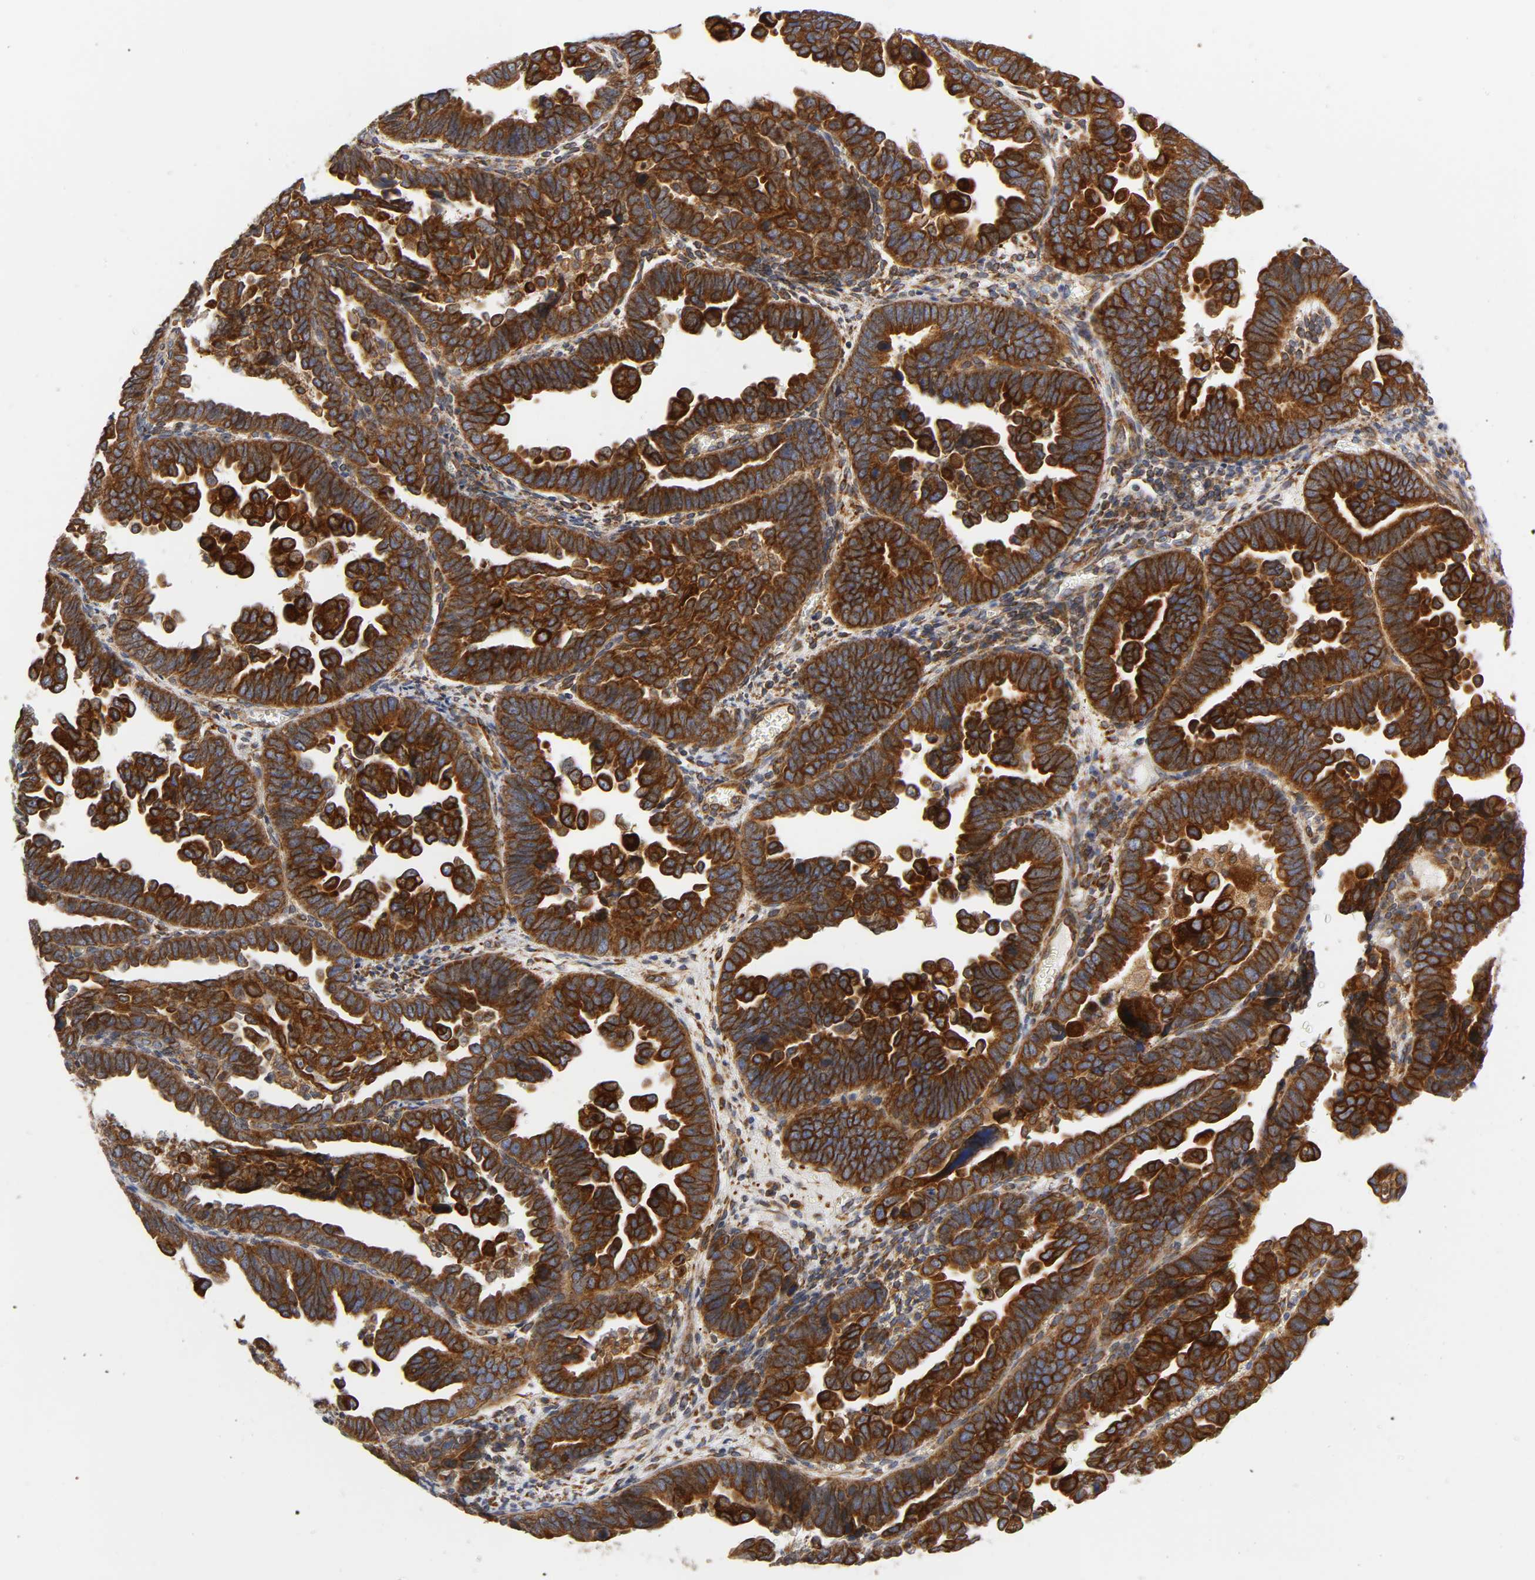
{"staining": {"intensity": "strong", "quantity": ">75%", "location": "cytoplasmic/membranous"}, "tissue": "endometrial cancer", "cell_type": "Tumor cells", "image_type": "cancer", "snomed": [{"axis": "morphology", "description": "Adenocarcinoma, NOS"}, {"axis": "topography", "description": "Endometrium"}], "caption": "Immunohistochemical staining of endometrial cancer shows high levels of strong cytoplasmic/membranous protein staining in approximately >75% of tumor cells. The staining is performed using DAB brown chromogen to label protein expression. The nuclei are counter-stained blue using hematoxylin.", "gene": "POR", "patient": {"sex": "female", "age": 75}}